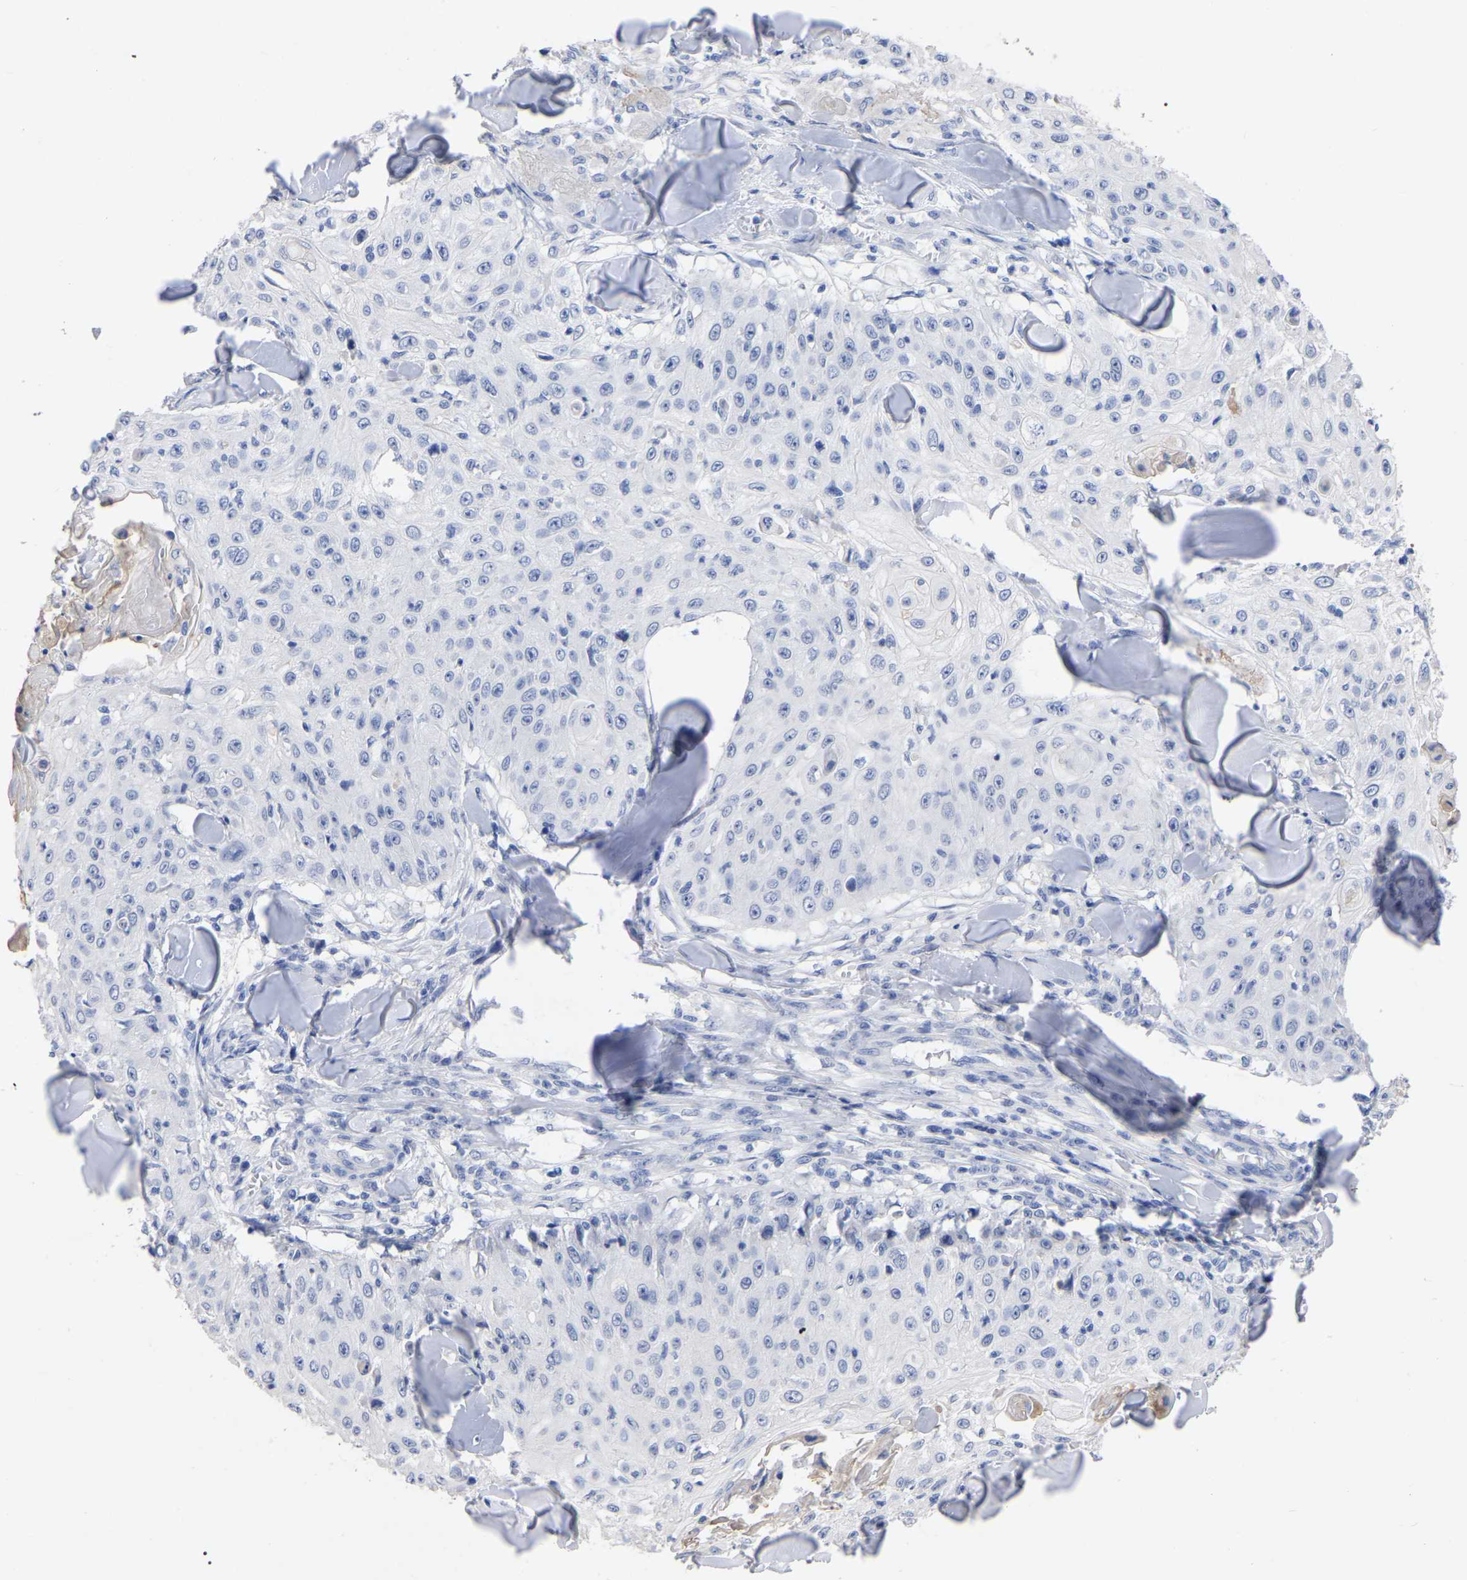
{"staining": {"intensity": "negative", "quantity": "none", "location": "none"}, "tissue": "skin cancer", "cell_type": "Tumor cells", "image_type": "cancer", "snomed": [{"axis": "morphology", "description": "Squamous cell carcinoma, NOS"}, {"axis": "topography", "description": "Skin"}], "caption": "This is a photomicrograph of IHC staining of skin cancer (squamous cell carcinoma), which shows no staining in tumor cells. (Stains: DAB (3,3'-diaminobenzidine) immunohistochemistry (IHC) with hematoxylin counter stain, Microscopy: brightfield microscopy at high magnification).", "gene": "ANXA13", "patient": {"sex": "male", "age": 86}}